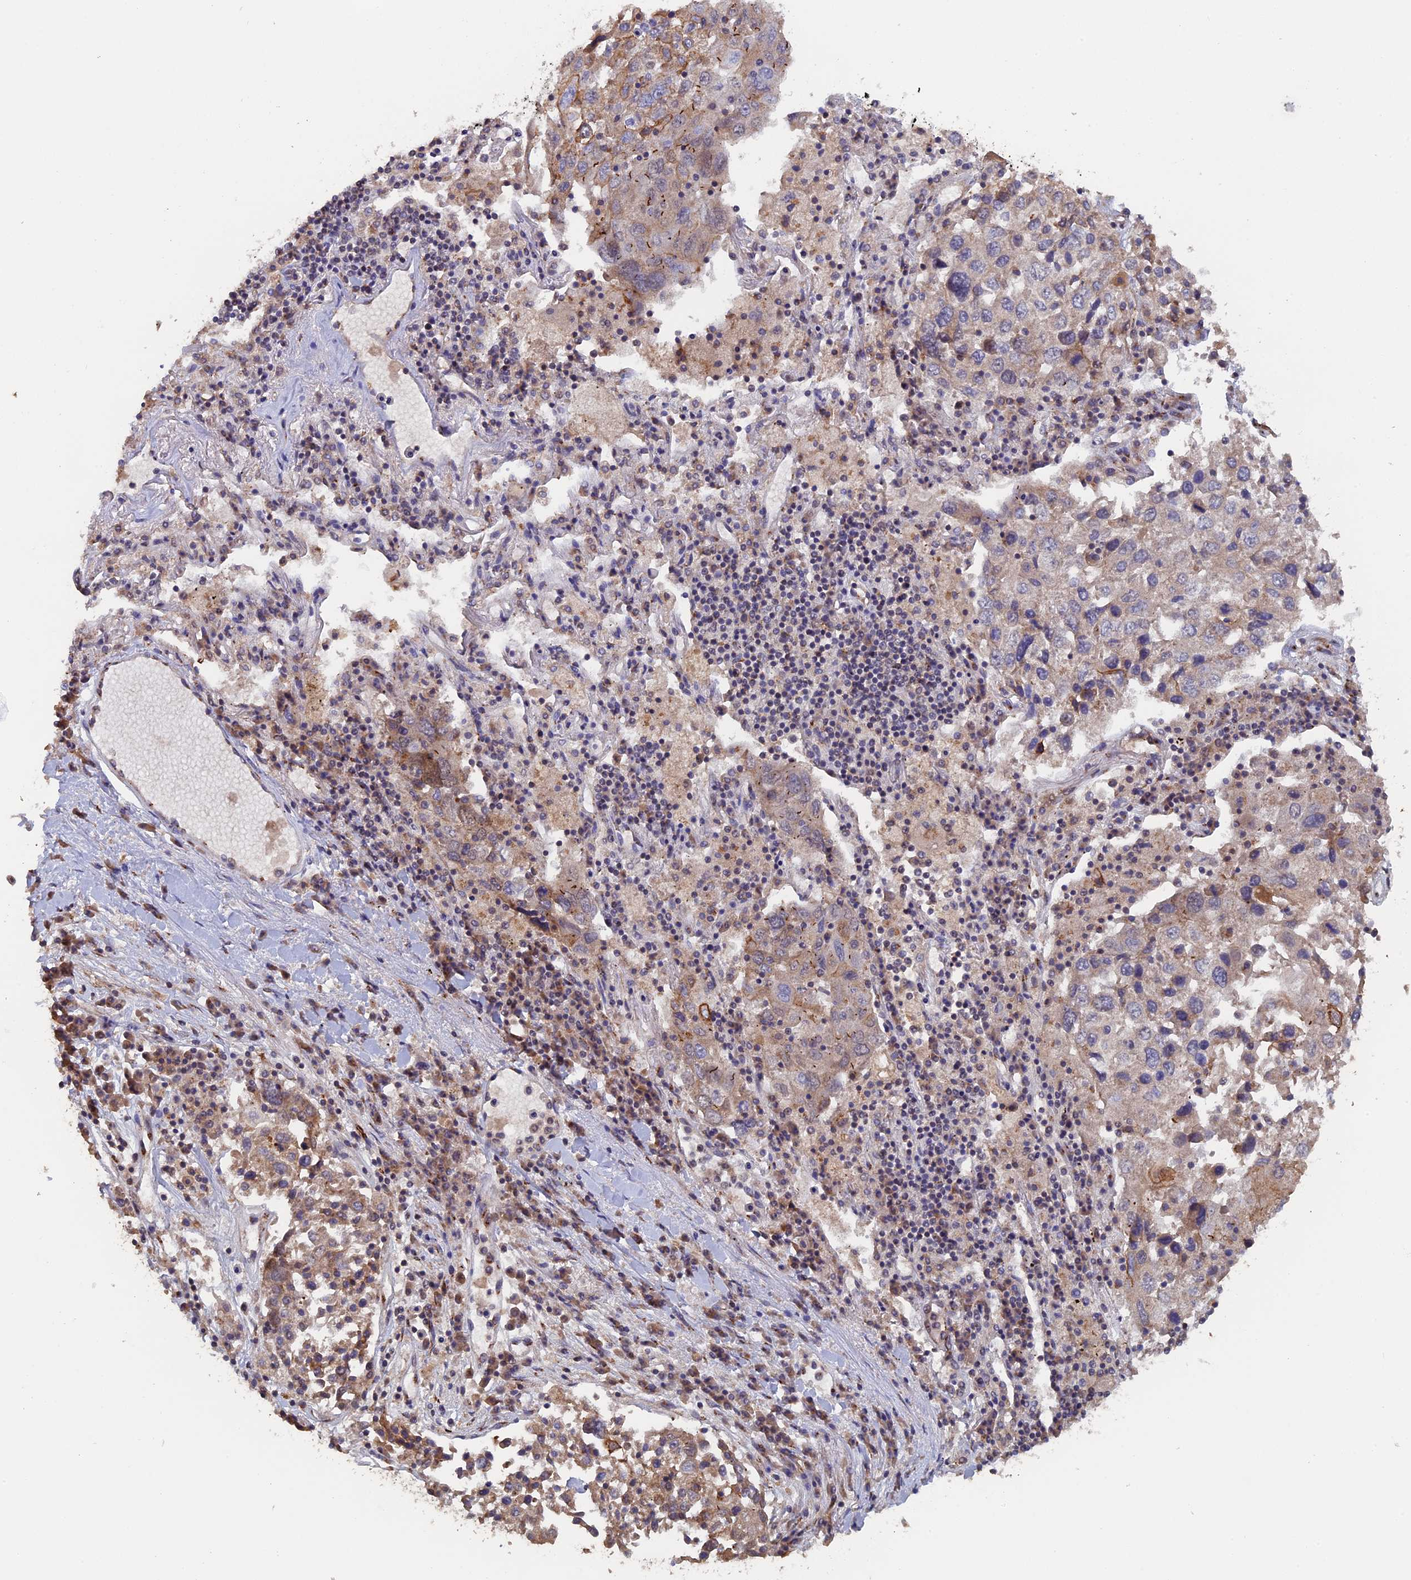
{"staining": {"intensity": "weak", "quantity": "25%-75%", "location": "cytoplasmic/membranous"}, "tissue": "lung cancer", "cell_type": "Tumor cells", "image_type": "cancer", "snomed": [{"axis": "morphology", "description": "Squamous cell carcinoma, NOS"}, {"axis": "topography", "description": "Lung"}], "caption": "Lung cancer (squamous cell carcinoma) tissue shows weak cytoplasmic/membranous positivity in about 25%-75% of tumor cells, visualized by immunohistochemistry.", "gene": "PIGQ", "patient": {"sex": "male", "age": 65}}